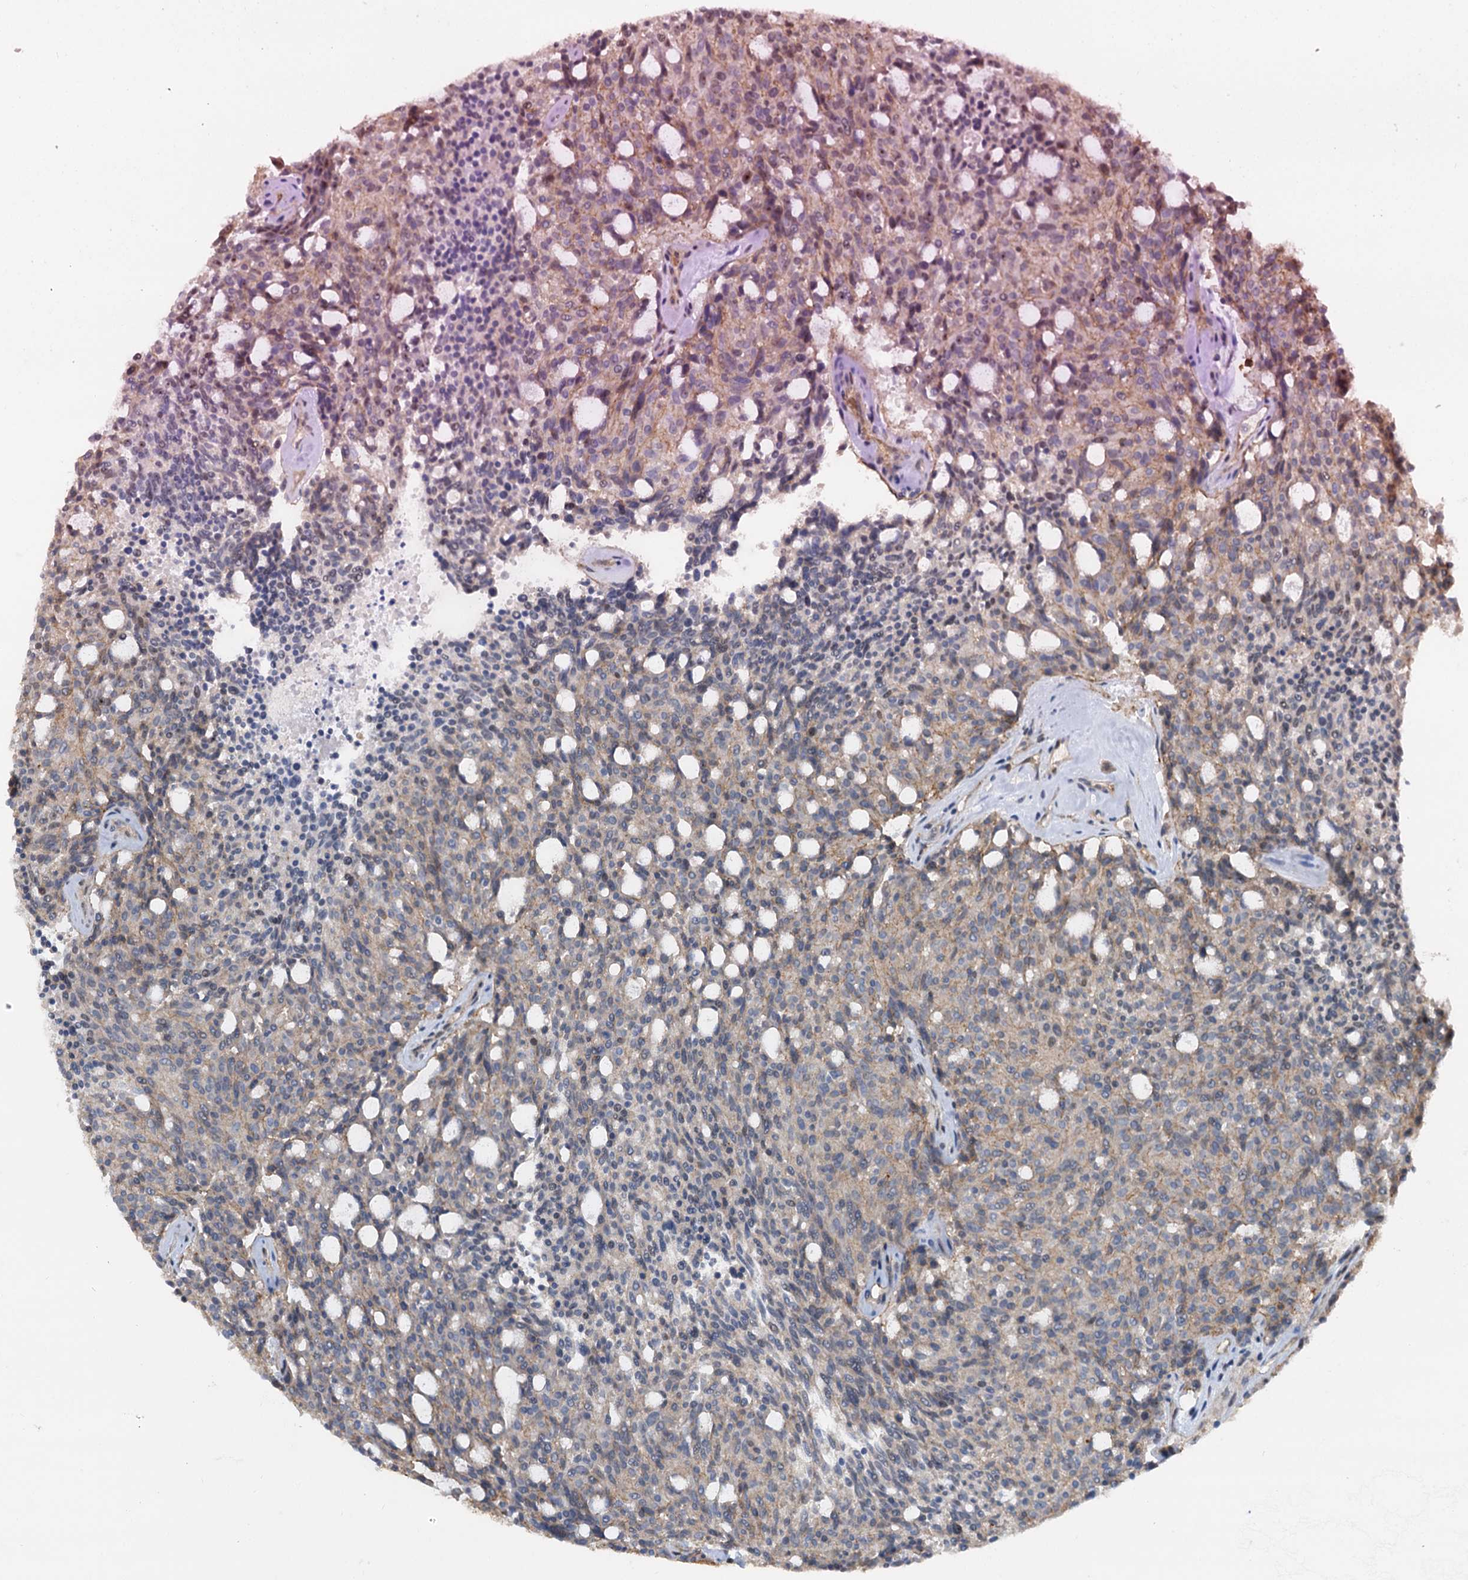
{"staining": {"intensity": "weak", "quantity": "<25%", "location": "cytoplasmic/membranous"}, "tissue": "carcinoid", "cell_type": "Tumor cells", "image_type": "cancer", "snomed": [{"axis": "morphology", "description": "Carcinoid, malignant, NOS"}, {"axis": "topography", "description": "Pancreas"}], "caption": "DAB (3,3'-diaminobenzidine) immunohistochemical staining of human carcinoid displays no significant expression in tumor cells.", "gene": "SPINDOC", "patient": {"sex": "female", "age": 54}}